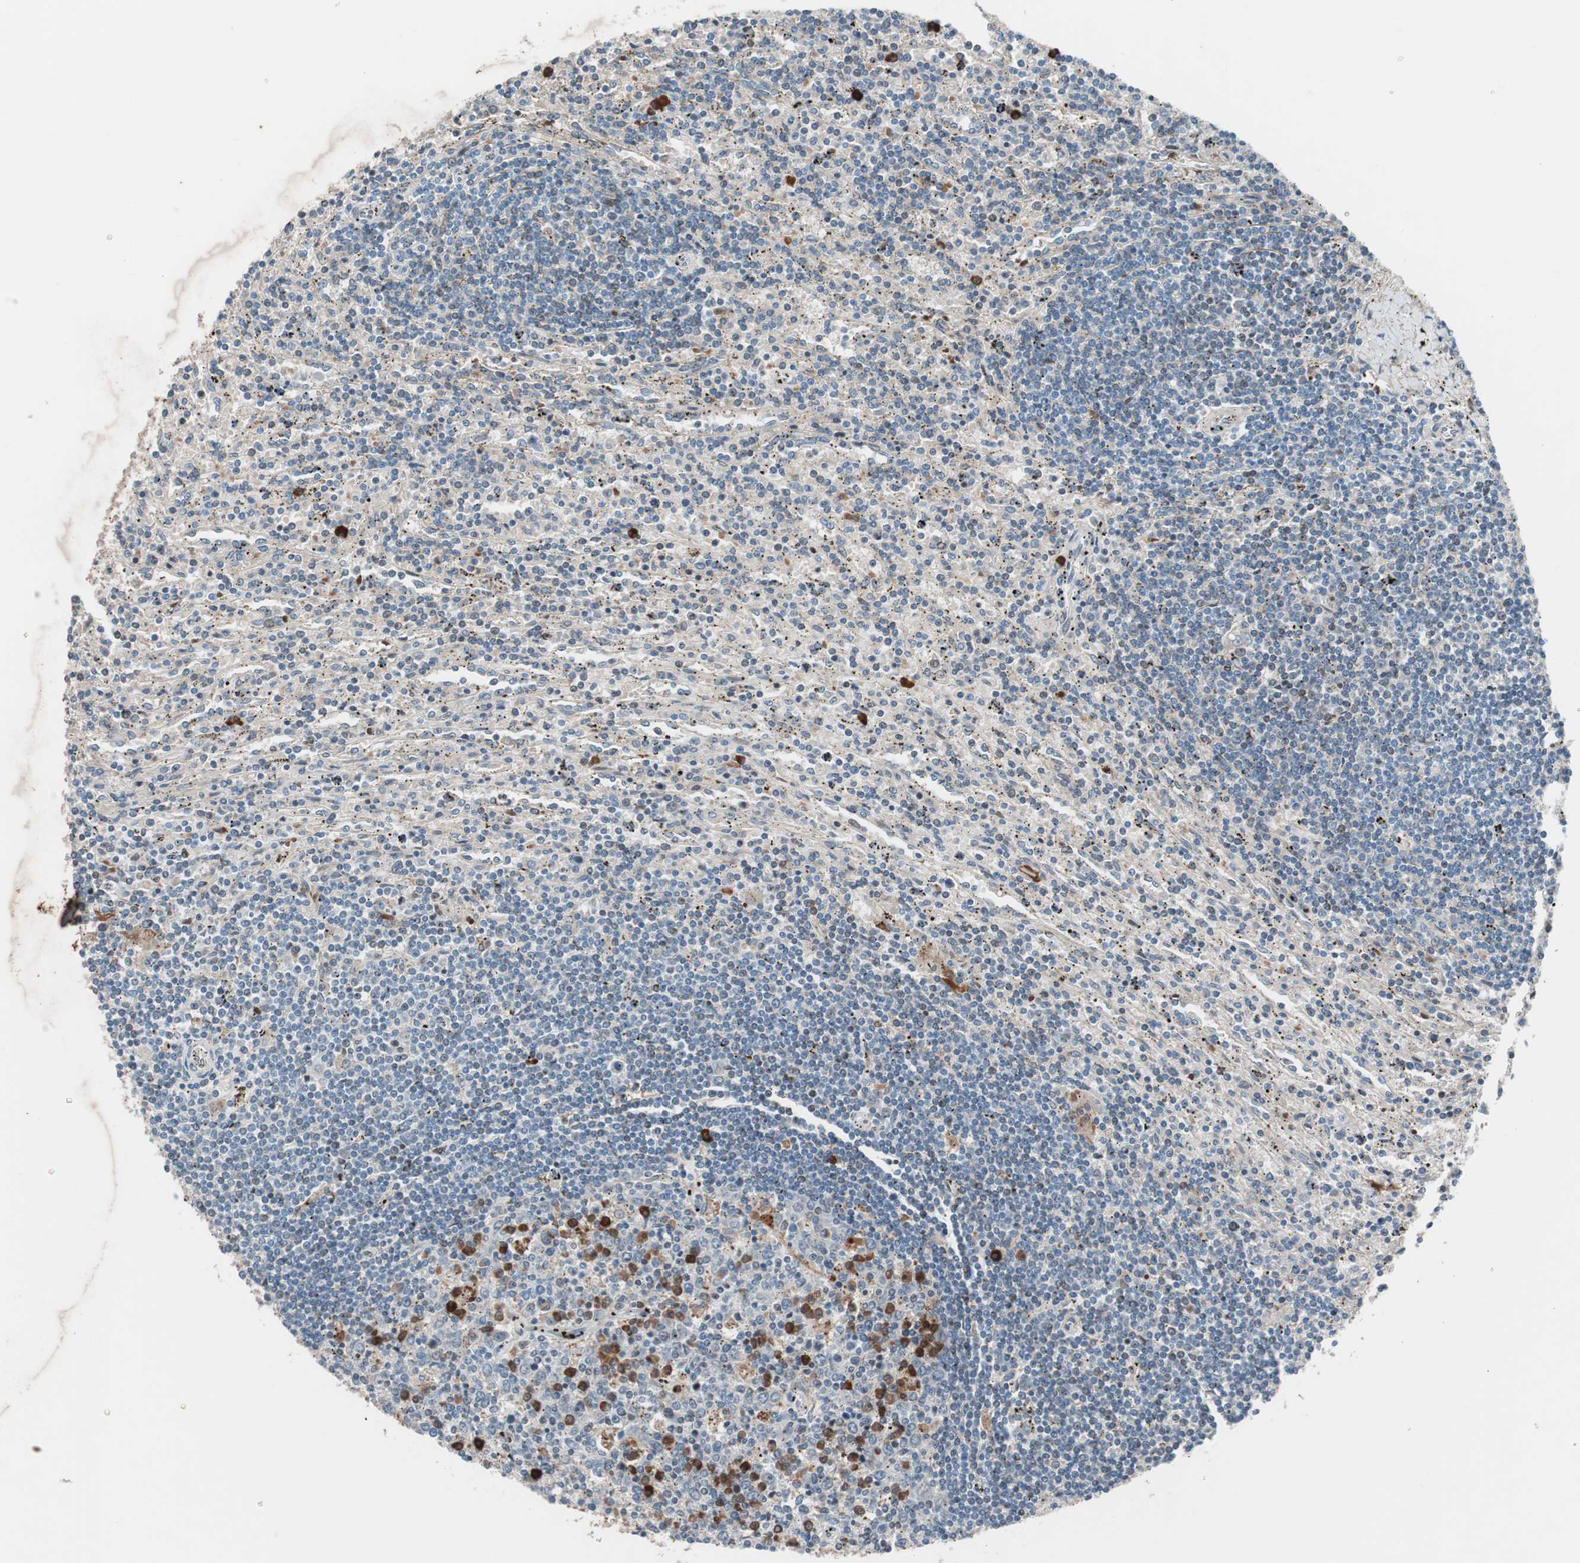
{"staining": {"intensity": "strong", "quantity": "<25%", "location": "cytoplasmic/membranous"}, "tissue": "lymphoma", "cell_type": "Tumor cells", "image_type": "cancer", "snomed": [{"axis": "morphology", "description": "Malignant lymphoma, non-Hodgkin's type, Low grade"}, {"axis": "topography", "description": "Spleen"}], "caption": "Human lymphoma stained with a brown dye displays strong cytoplasmic/membranous positive expression in about <25% of tumor cells.", "gene": "GRB7", "patient": {"sex": "male", "age": 76}}